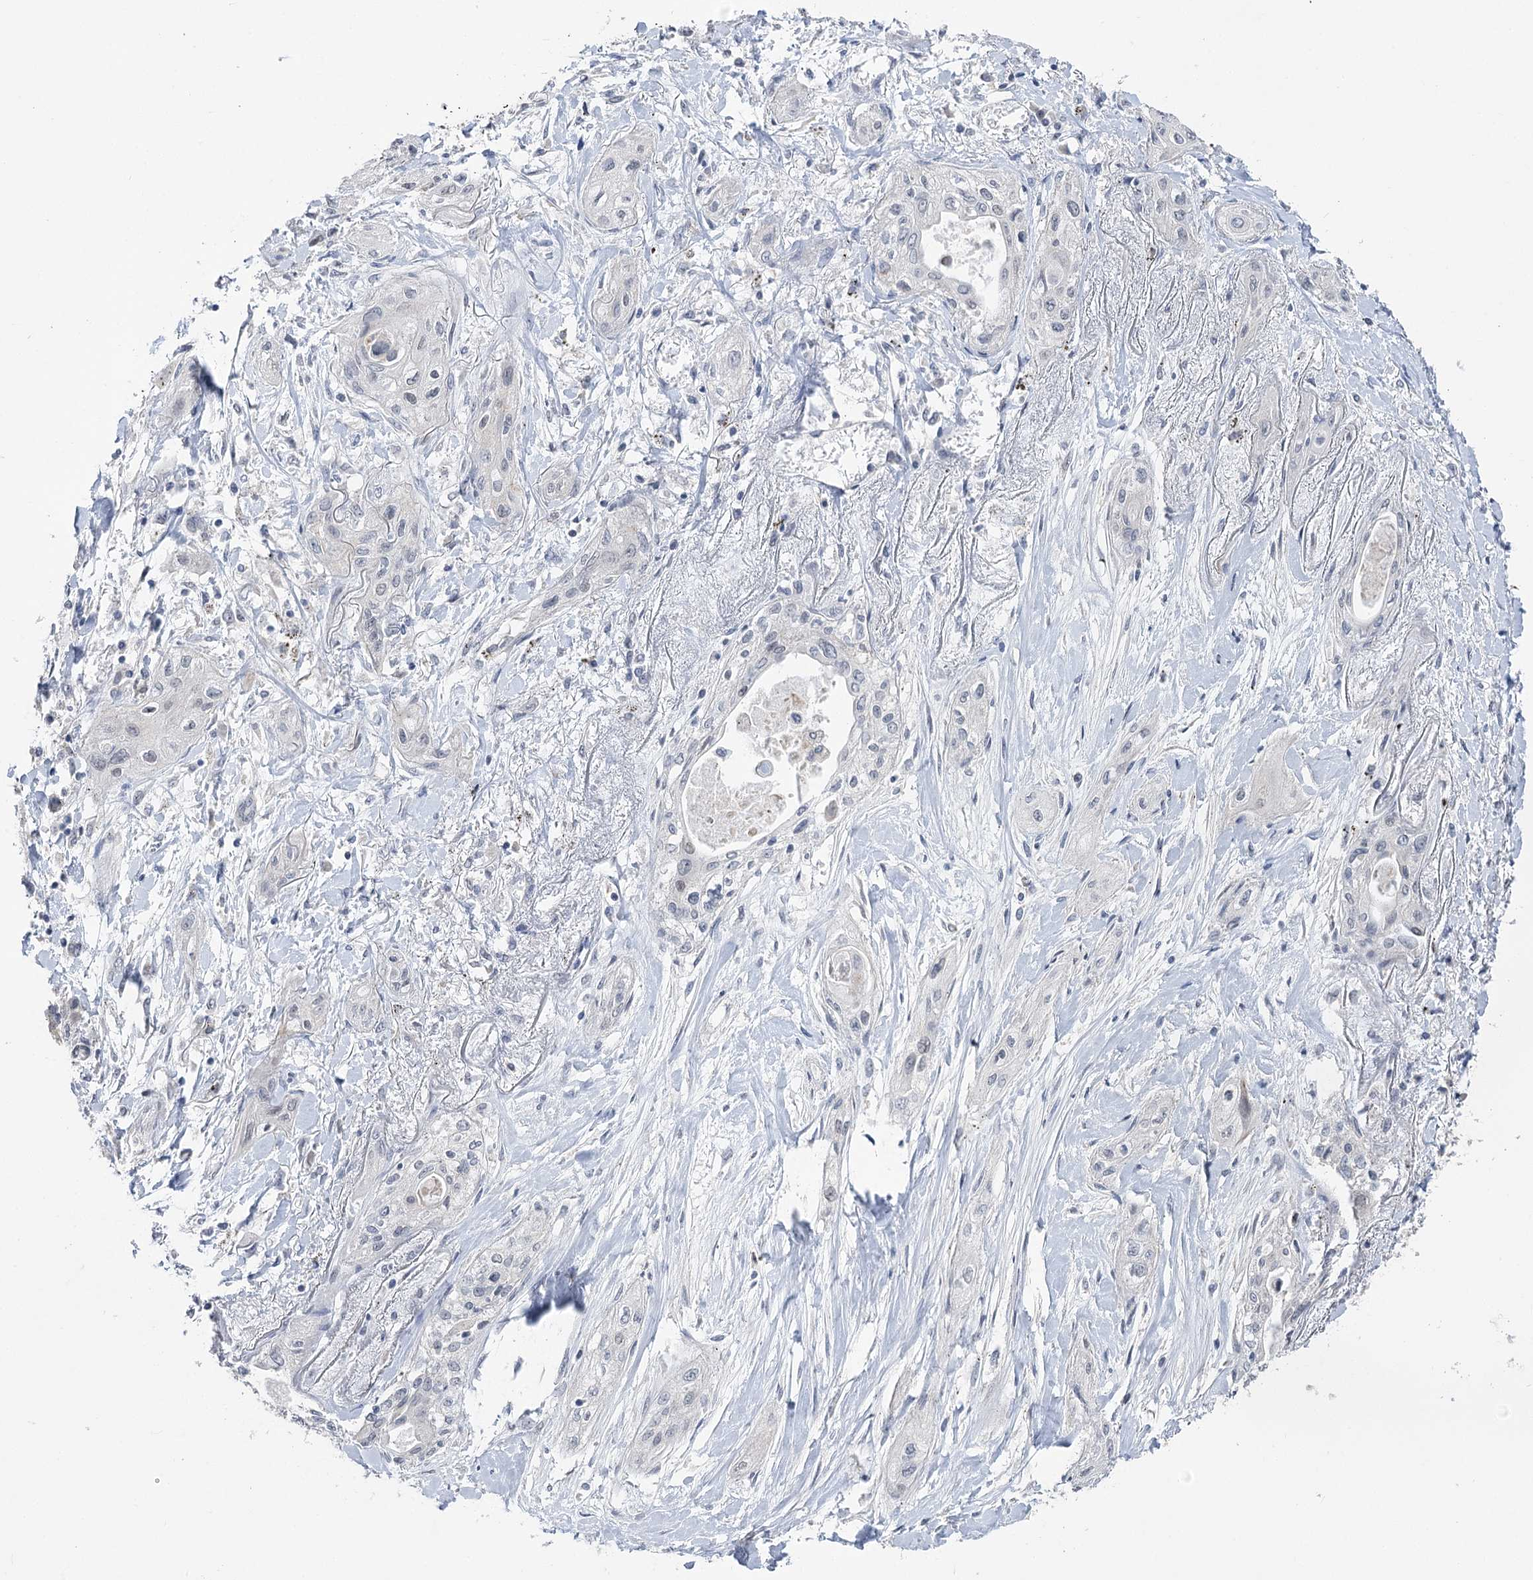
{"staining": {"intensity": "negative", "quantity": "none", "location": "none"}, "tissue": "lung cancer", "cell_type": "Tumor cells", "image_type": "cancer", "snomed": [{"axis": "morphology", "description": "Squamous cell carcinoma, NOS"}, {"axis": "topography", "description": "Lung"}], "caption": "High magnification brightfield microscopy of lung cancer (squamous cell carcinoma) stained with DAB (3,3'-diaminobenzidine) (brown) and counterstained with hematoxylin (blue): tumor cells show no significant expression.", "gene": "PHYHIPL", "patient": {"sex": "female", "age": 47}}